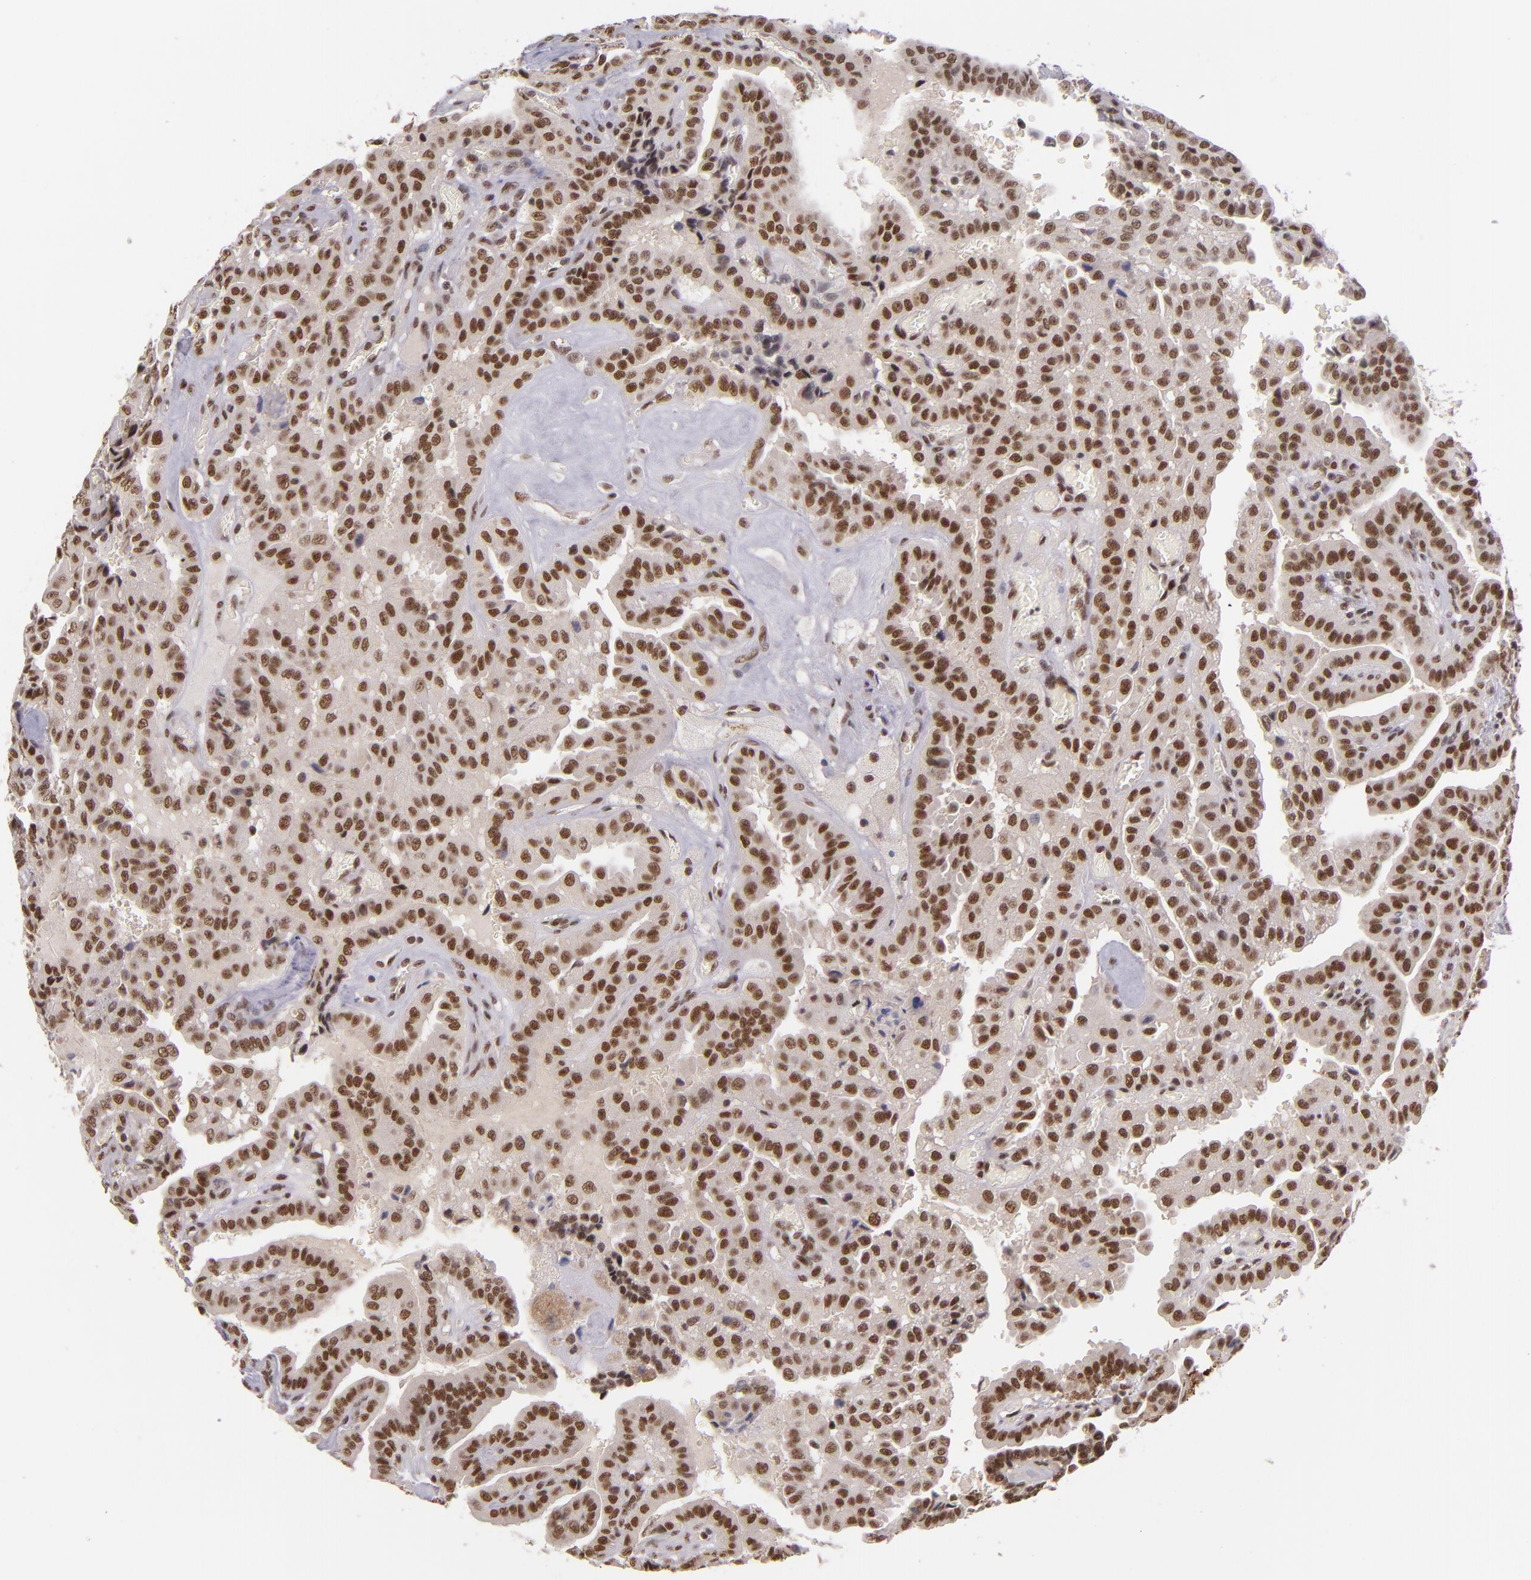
{"staining": {"intensity": "strong", "quantity": ">75%", "location": "nuclear"}, "tissue": "thyroid cancer", "cell_type": "Tumor cells", "image_type": "cancer", "snomed": [{"axis": "morphology", "description": "Papillary adenocarcinoma, NOS"}, {"axis": "topography", "description": "Thyroid gland"}], "caption": "High-magnification brightfield microscopy of thyroid papillary adenocarcinoma stained with DAB (brown) and counterstained with hematoxylin (blue). tumor cells exhibit strong nuclear positivity is present in about>75% of cells.", "gene": "ZNF148", "patient": {"sex": "male", "age": 87}}